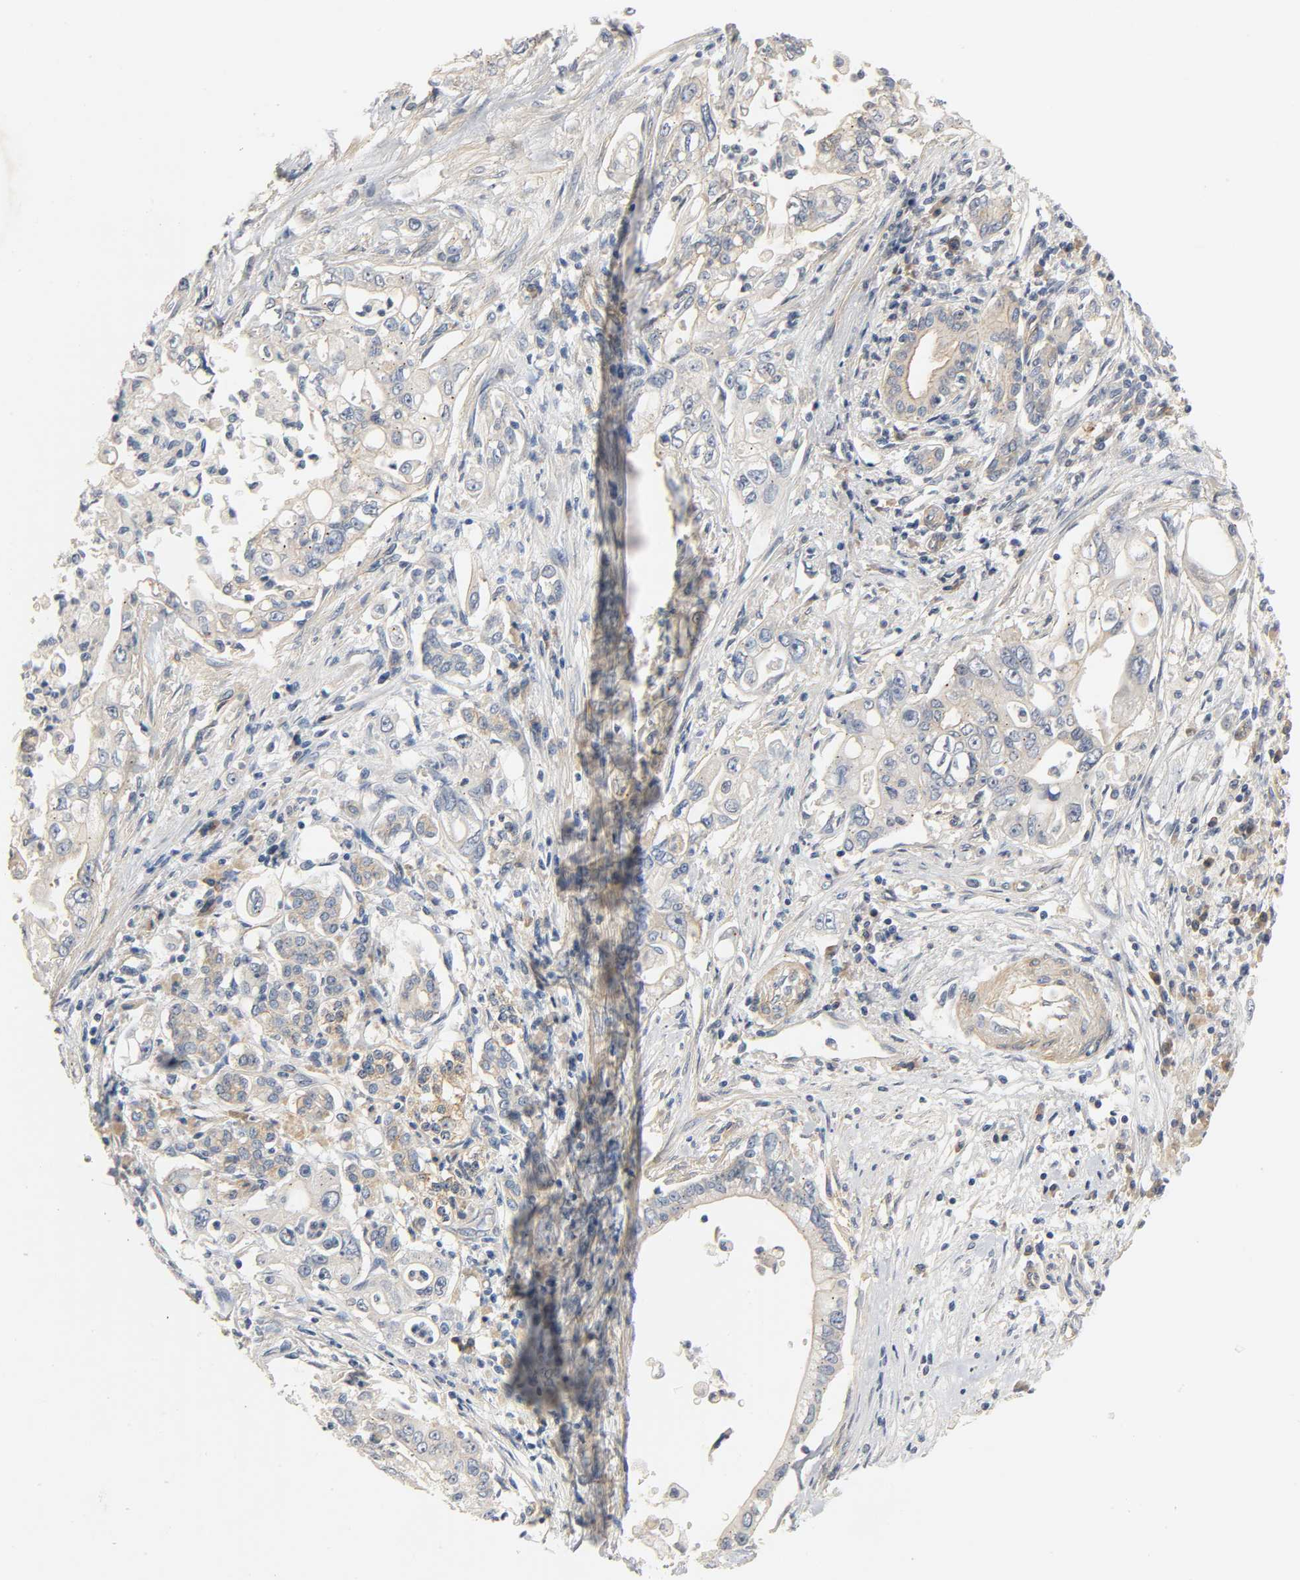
{"staining": {"intensity": "moderate", "quantity": "25%-75%", "location": "cytoplasmic/membranous"}, "tissue": "pancreatic cancer", "cell_type": "Tumor cells", "image_type": "cancer", "snomed": [{"axis": "morphology", "description": "Normal tissue, NOS"}, {"axis": "topography", "description": "Pancreas"}], "caption": "An IHC photomicrograph of tumor tissue is shown. Protein staining in brown shows moderate cytoplasmic/membranous positivity in pancreatic cancer within tumor cells.", "gene": "ARPC1A", "patient": {"sex": "male", "age": 42}}